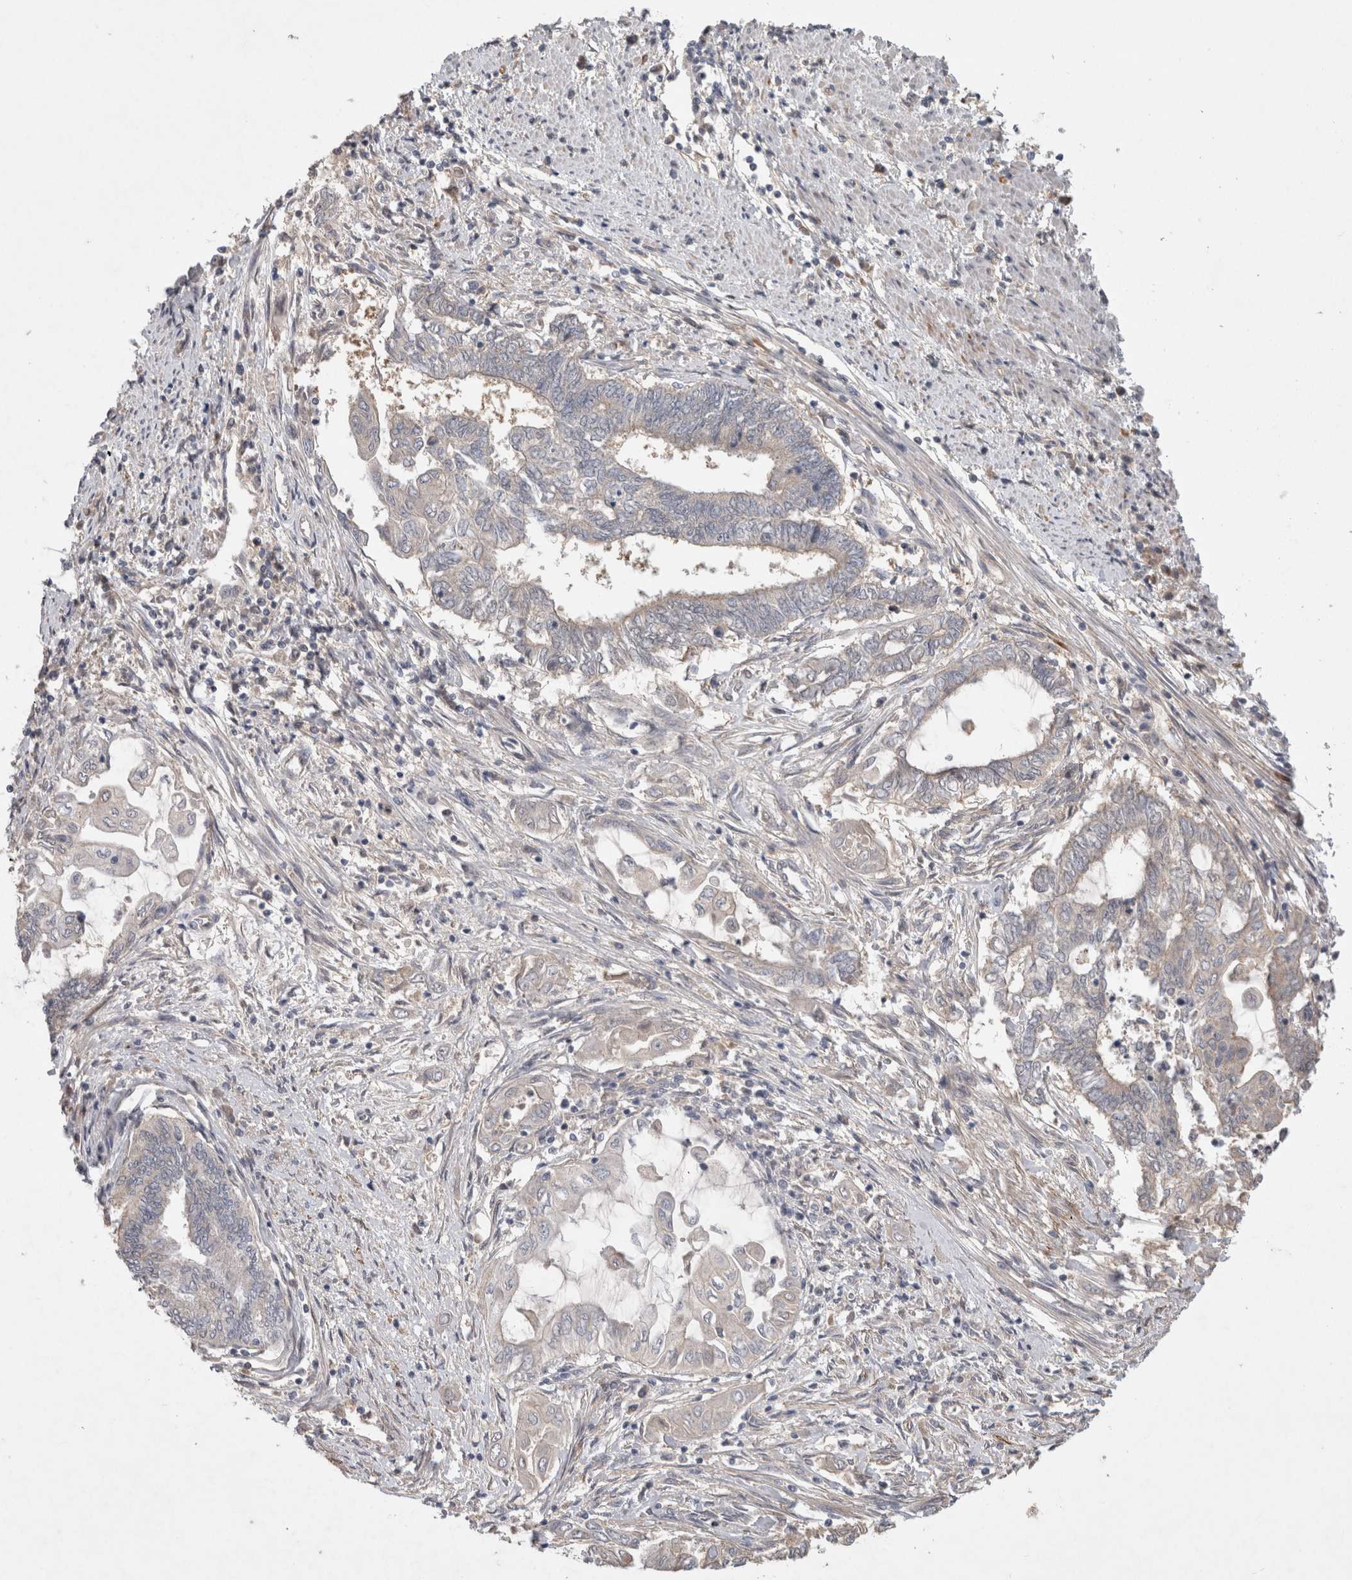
{"staining": {"intensity": "negative", "quantity": "none", "location": "none"}, "tissue": "endometrial cancer", "cell_type": "Tumor cells", "image_type": "cancer", "snomed": [{"axis": "morphology", "description": "Adenocarcinoma, NOS"}, {"axis": "topography", "description": "Uterus"}, {"axis": "topography", "description": "Endometrium"}], "caption": "Protein analysis of adenocarcinoma (endometrial) displays no significant expression in tumor cells.", "gene": "CERS3", "patient": {"sex": "female", "age": 70}}